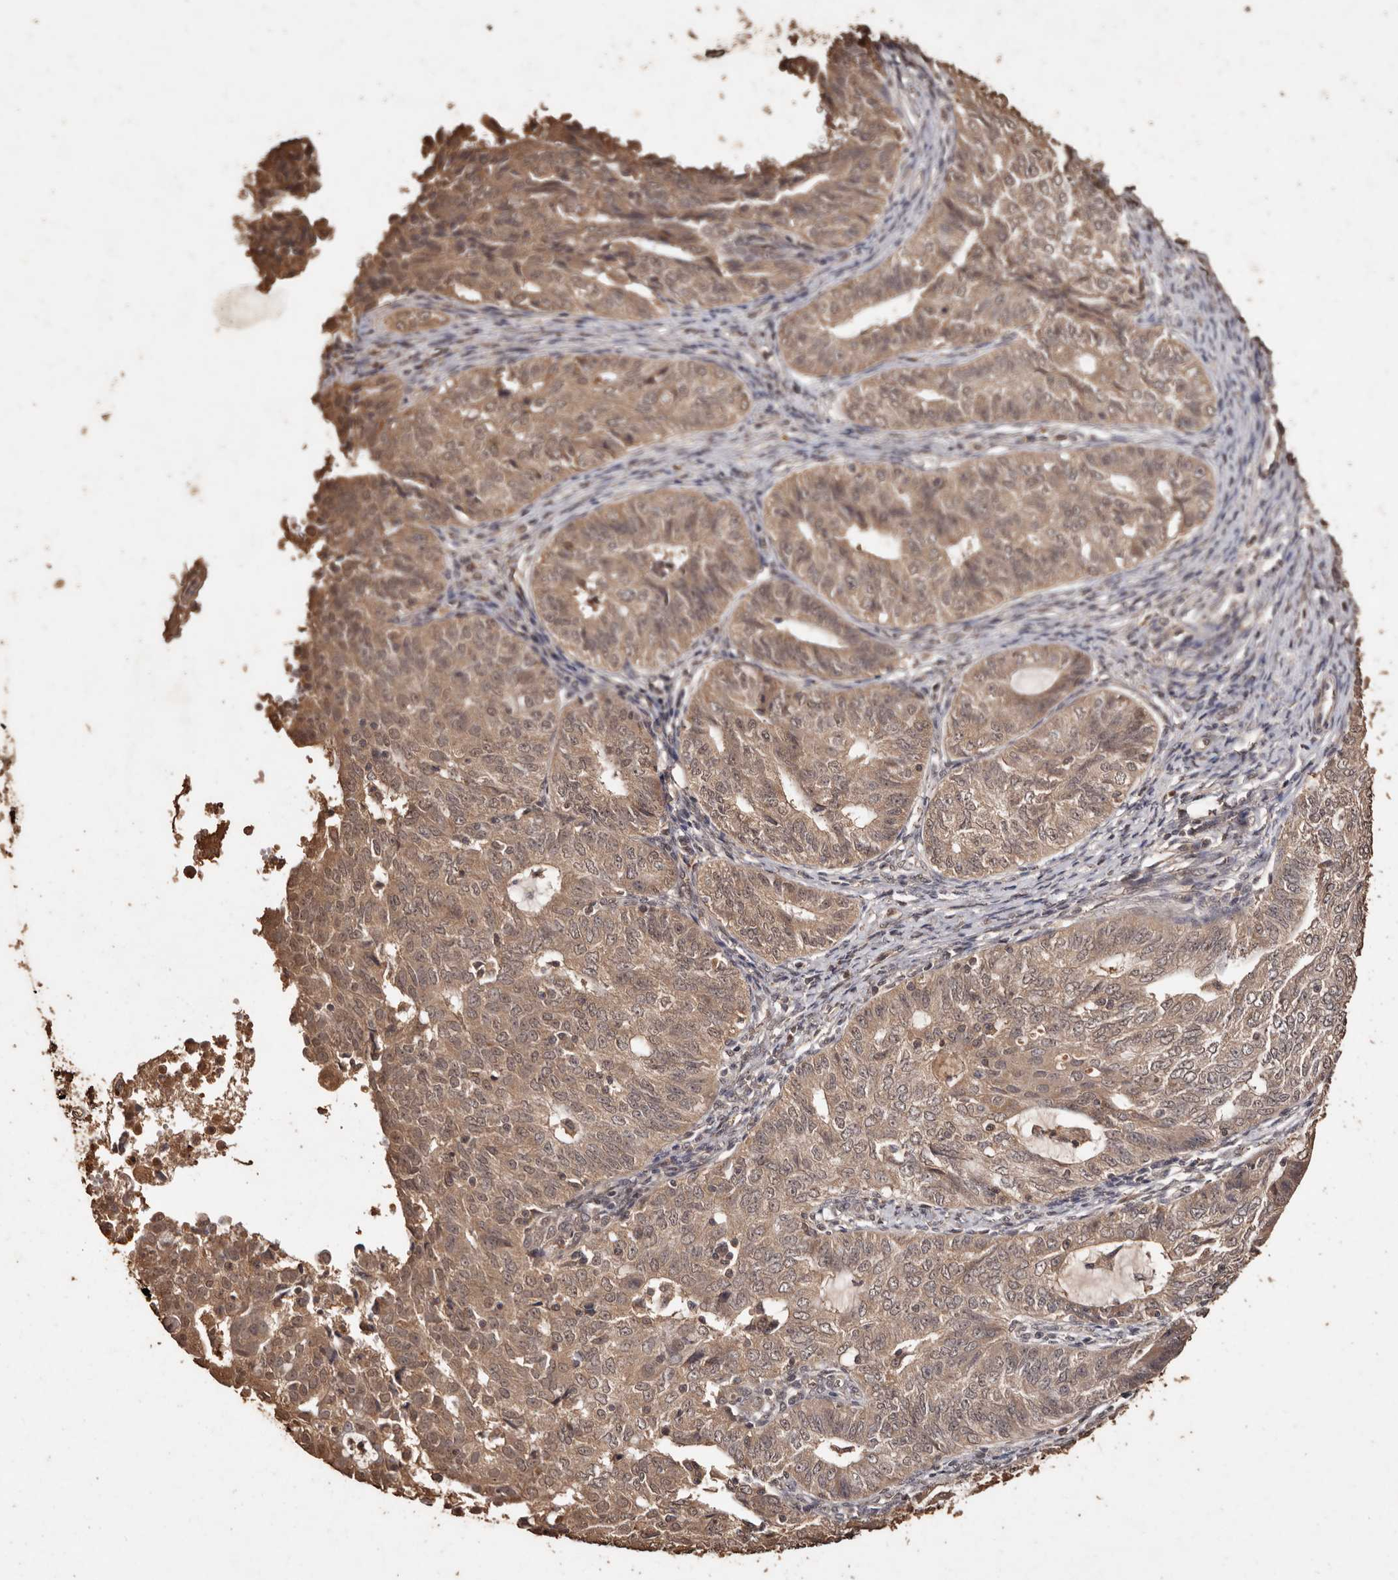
{"staining": {"intensity": "moderate", "quantity": ">75%", "location": "cytoplasmic/membranous"}, "tissue": "endometrial cancer", "cell_type": "Tumor cells", "image_type": "cancer", "snomed": [{"axis": "morphology", "description": "Adenocarcinoma, NOS"}, {"axis": "topography", "description": "Endometrium"}], "caption": "The micrograph exhibits staining of endometrial cancer (adenocarcinoma), revealing moderate cytoplasmic/membranous protein staining (brown color) within tumor cells. (IHC, brightfield microscopy, high magnification).", "gene": "PKDCC", "patient": {"sex": "female", "age": 32}}